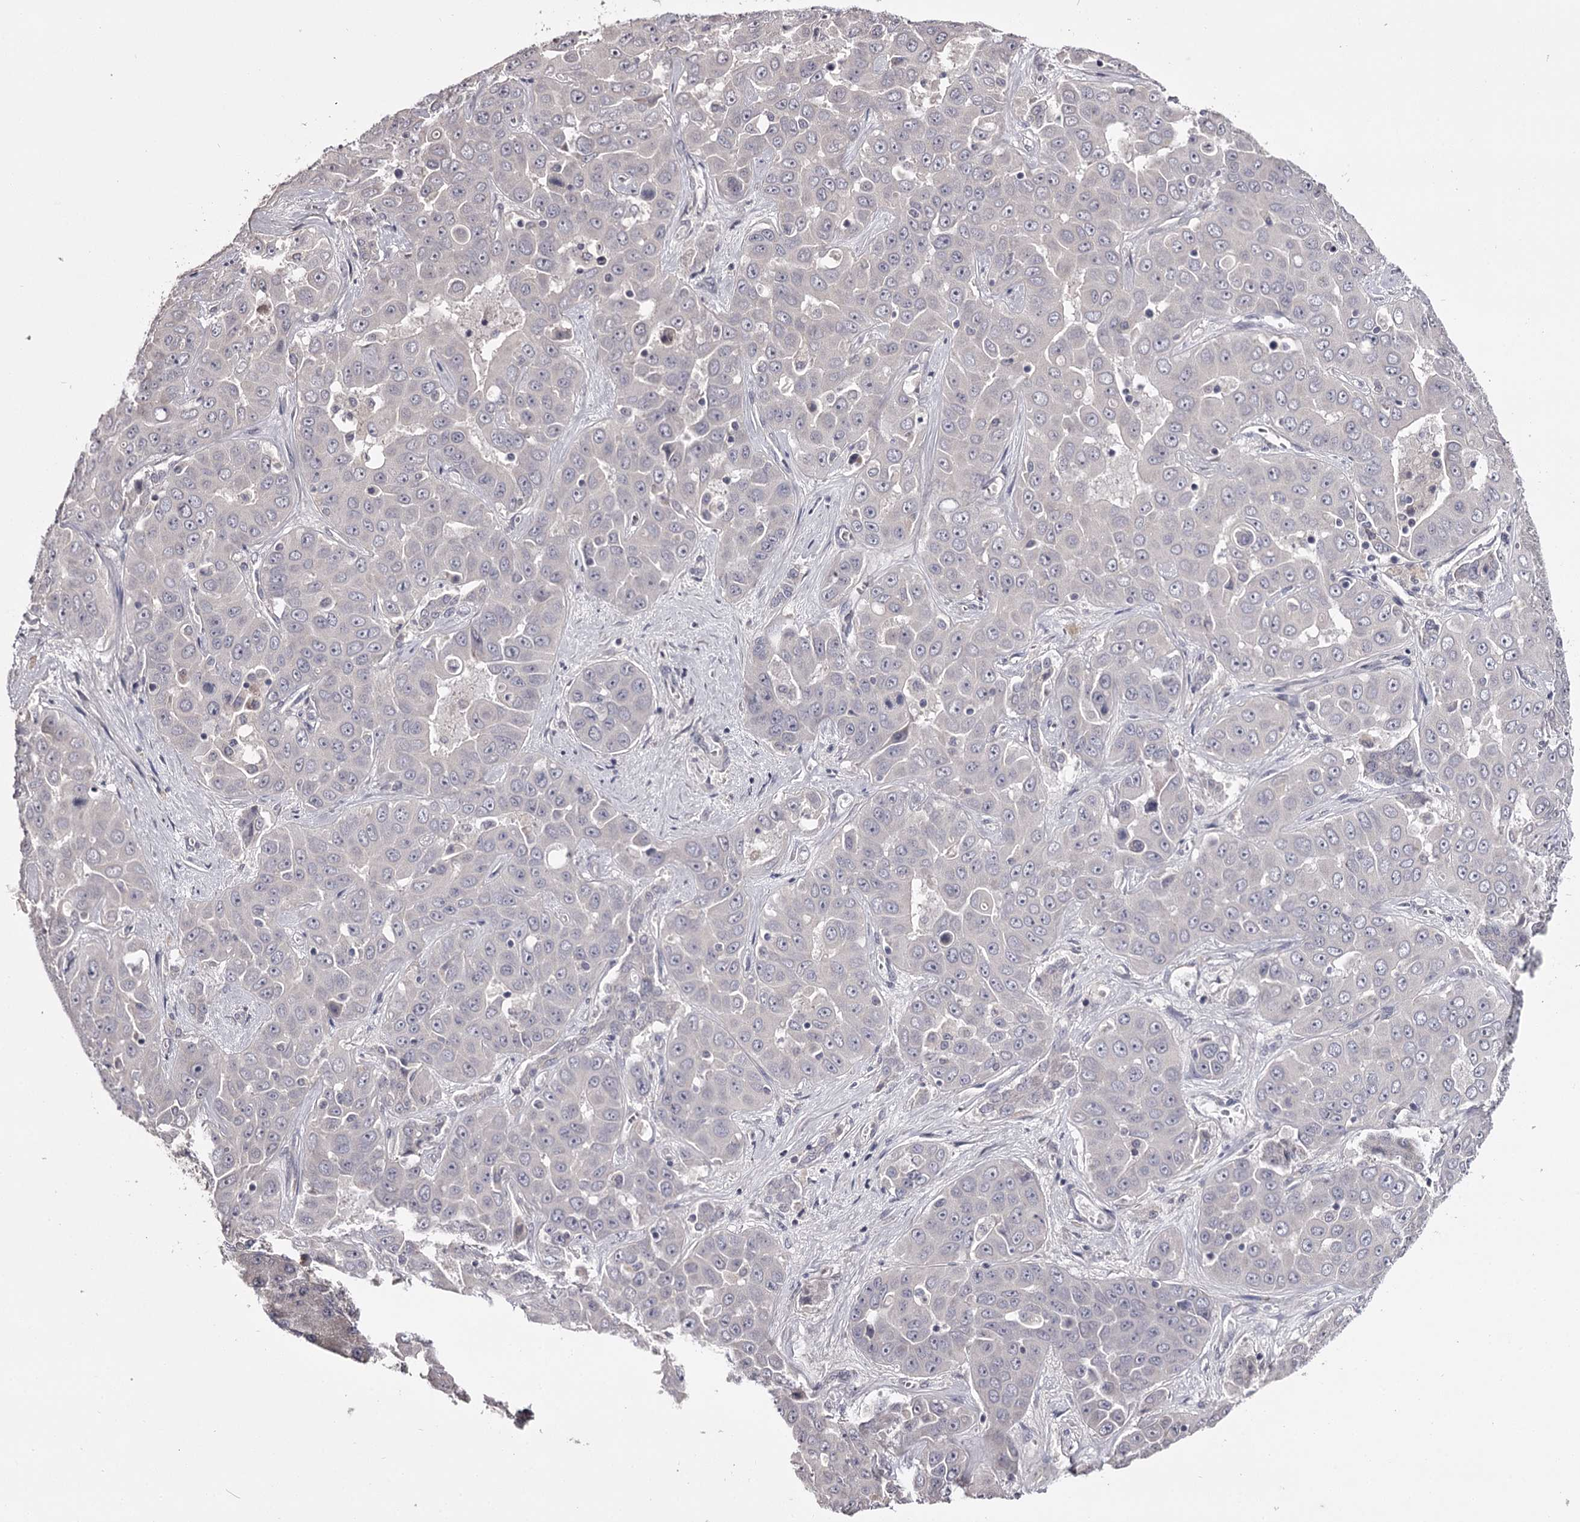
{"staining": {"intensity": "negative", "quantity": "none", "location": "none"}, "tissue": "liver cancer", "cell_type": "Tumor cells", "image_type": "cancer", "snomed": [{"axis": "morphology", "description": "Cholangiocarcinoma"}, {"axis": "topography", "description": "Liver"}], "caption": "High power microscopy image of an immunohistochemistry micrograph of liver cancer, revealing no significant positivity in tumor cells.", "gene": "PRM2", "patient": {"sex": "female", "age": 52}}